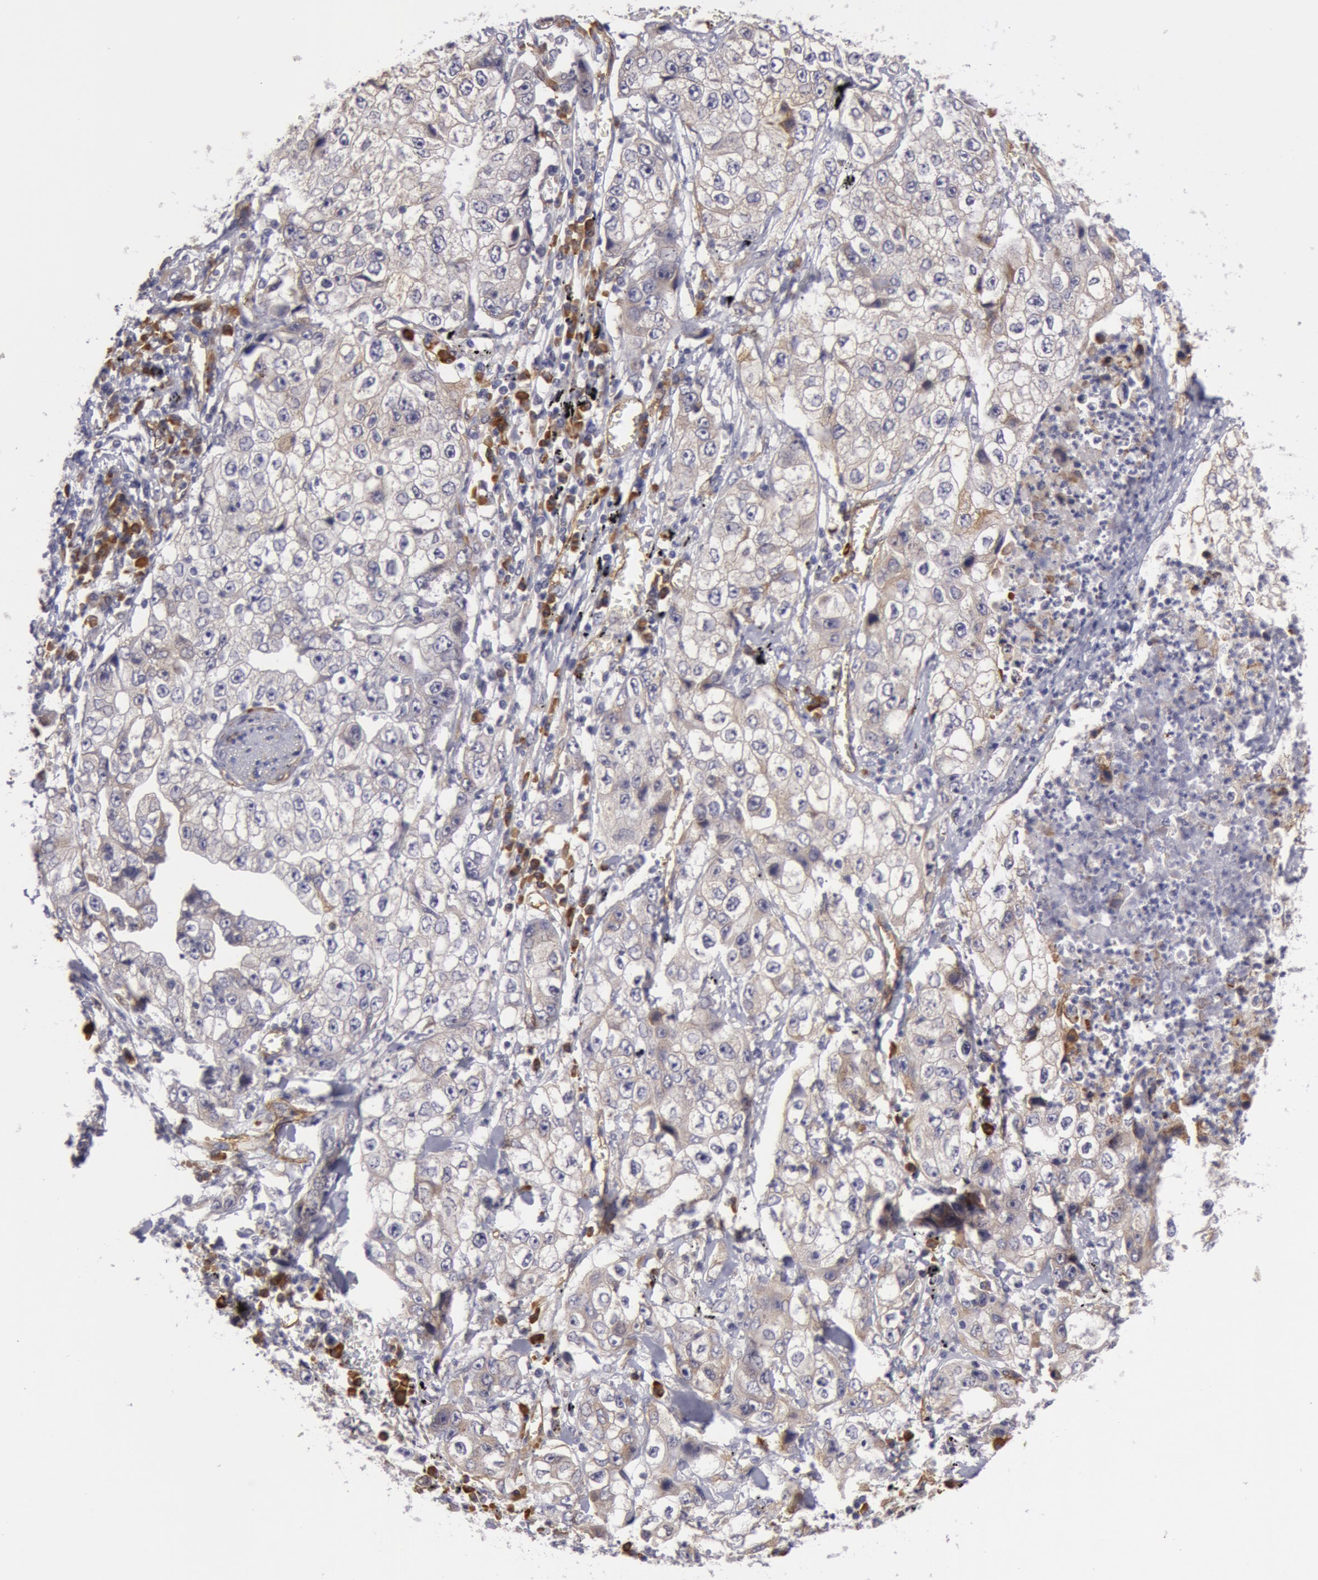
{"staining": {"intensity": "weak", "quantity": "<25%", "location": "cytoplasmic/membranous"}, "tissue": "lung cancer", "cell_type": "Tumor cells", "image_type": "cancer", "snomed": [{"axis": "morphology", "description": "Squamous cell carcinoma, NOS"}, {"axis": "topography", "description": "Lung"}], "caption": "Lung cancer was stained to show a protein in brown. There is no significant staining in tumor cells.", "gene": "IL23A", "patient": {"sex": "male", "age": 64}}